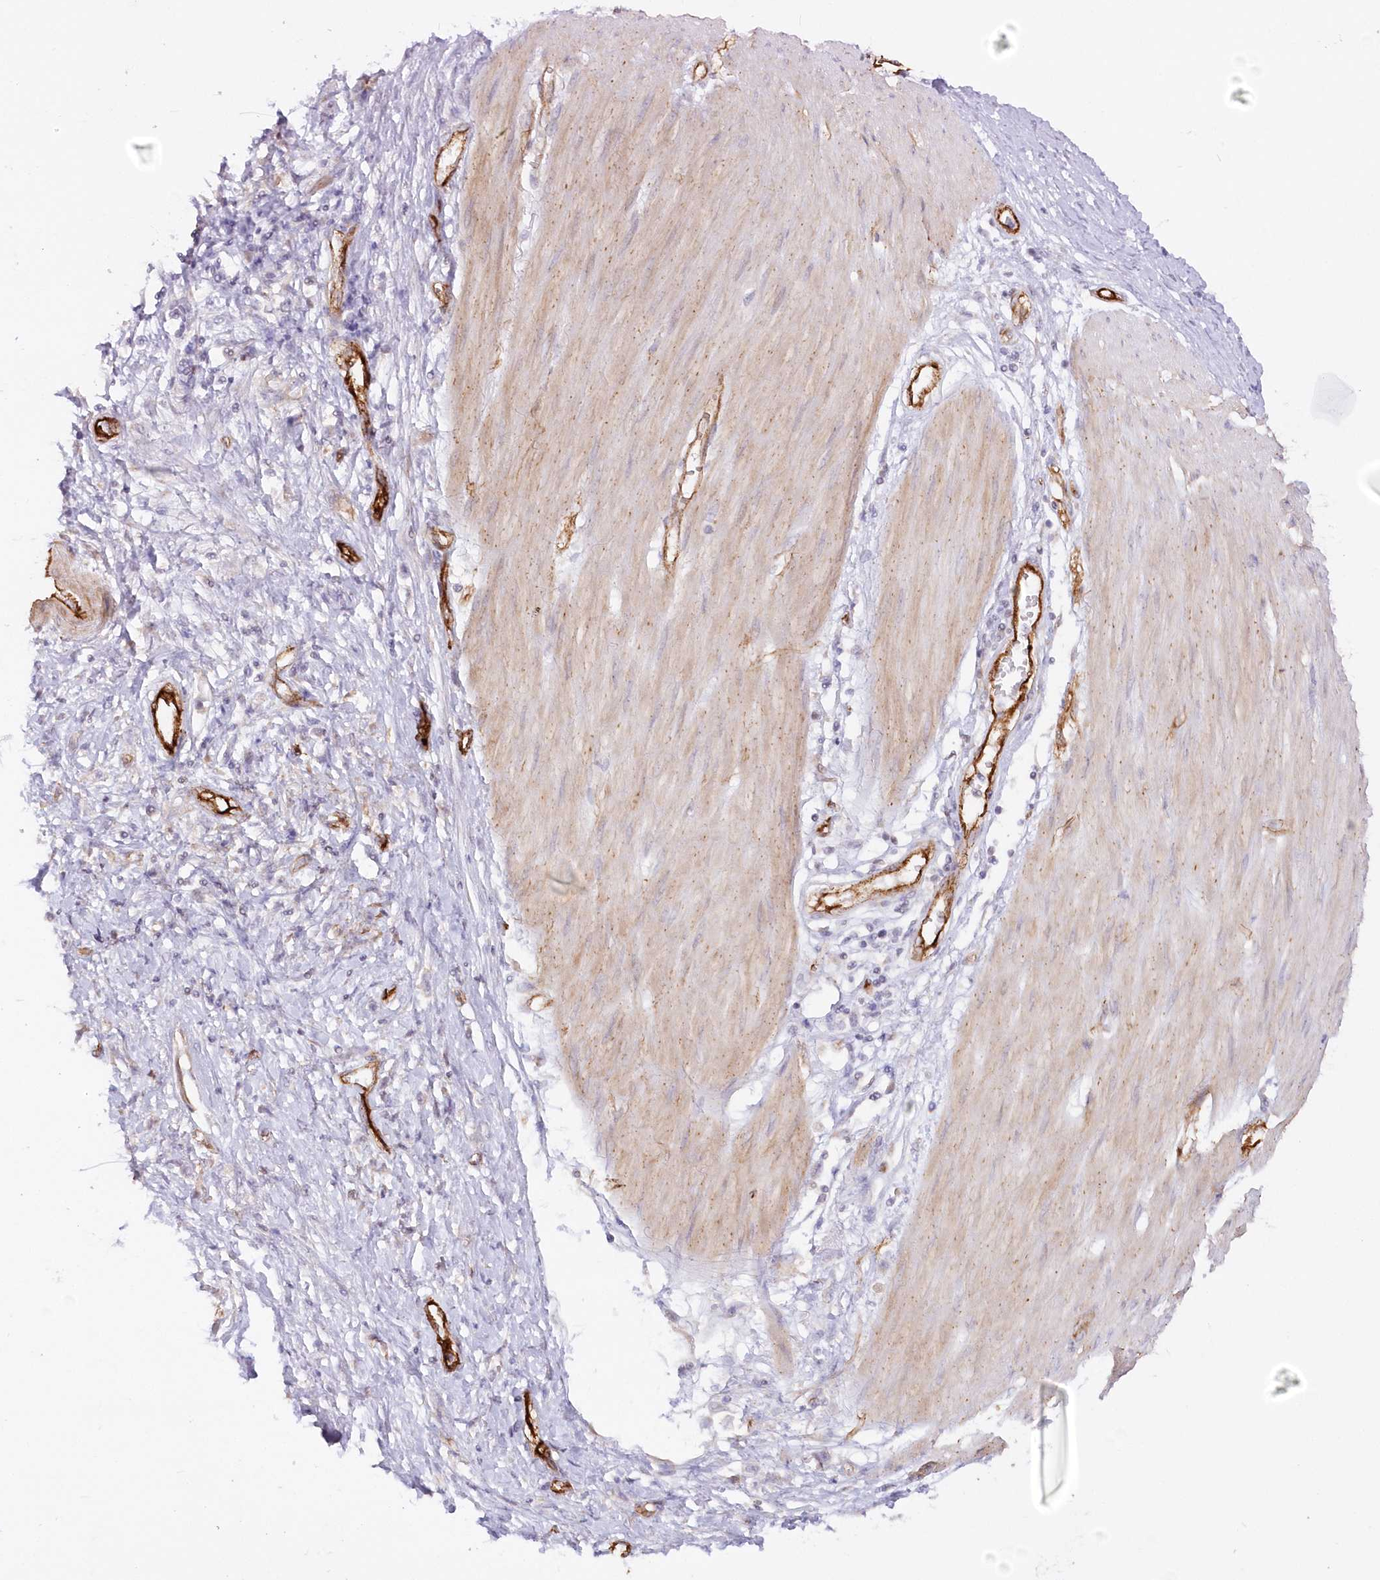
{"staining": {"intensity": "negative", "quantity": "none", "location": "none"}, "tissue": "stomach cancer", "cell_type": "Tumor cells", "image_type": "cancer", "snomed": [{"axis": "morphology", "description": "Adenocarcinoma, NOS"}, {"axis": "topography", "description": "Stomach"}], "caption": "A histopathology image of human stomach adenocarcinoma is negative for staining in tumor cells.", "gene": "AFAP1L2", "patient": {"sex": "female", "age": 76}}